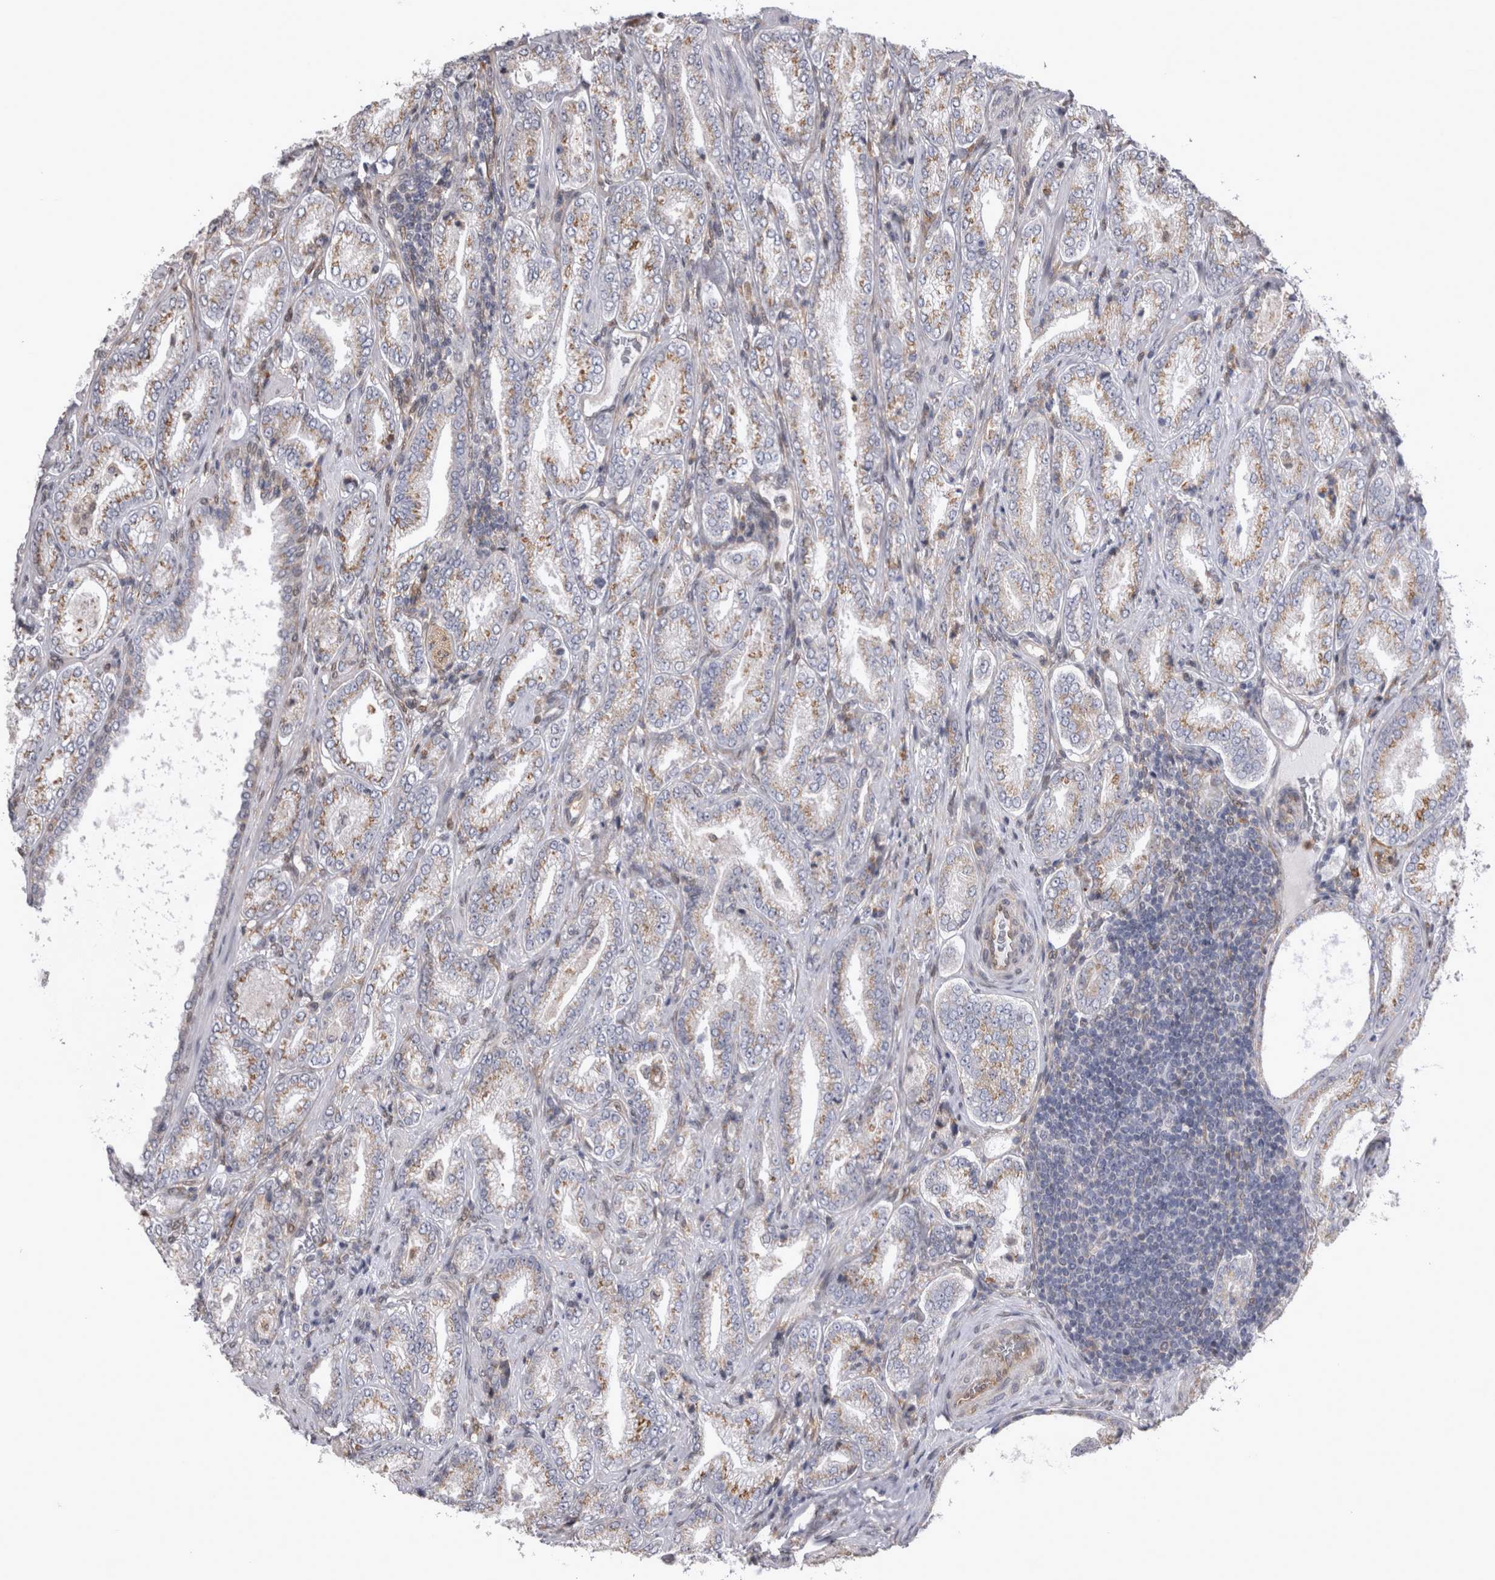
{"staining": {"intensity": "moderate", "quantity": ">75%", "location": "cytoplasmic/membranous"}, "tissue": "prostate cancer", "cell_type": "Tumor cells", "image_type": "cancer", "snomed": [{"axis": "morphology", "description": "Adenocarcinoma, Low grade"}, {"axis": "topography", "description": "Prostate"}], "caption": "The immunohistochemical stain shows moderate cytoplasmic/membranous positivity in tumor cells of prostate cancer tissue.", "gene": "CHIC2", "patient": {"sex": "male", "age": 62}}